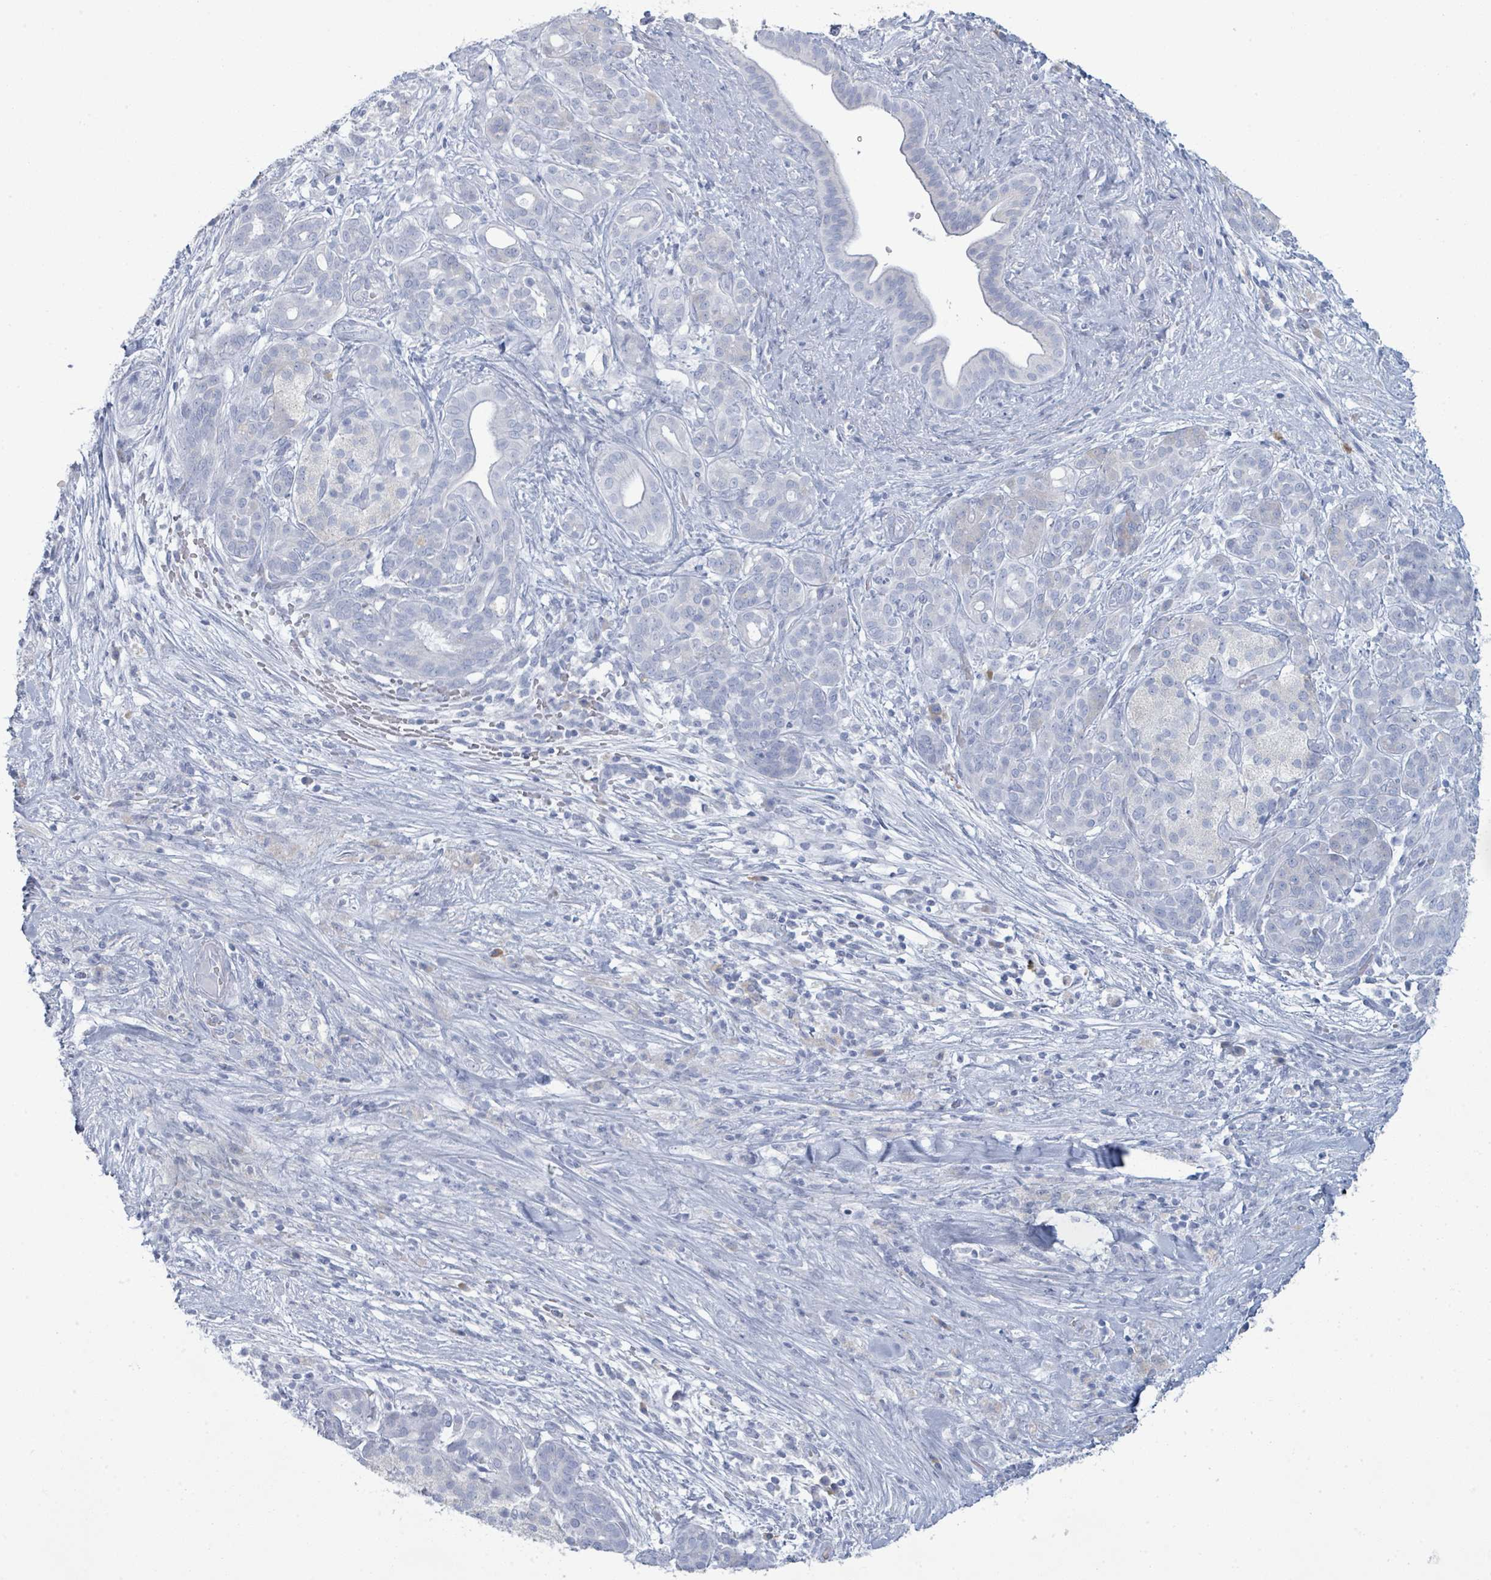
{"staining": {"intensity": "negative", "quantity": "none", "location": "none"}, "tissue": "pancreatic cancer", "cell_type": "Tumor cells", "image_type": "cancer", "snomed": [{"axis": "morphology", "description": "Adenocarcinoma, NOS"}, {"axis": "topography", "description": "Pancreas"}], "caption": "Pancreatic cancer (adenocarcinoma) stained for a protein using immunohistochemistry displays no expression tumor cells.", "gene": "PGA3", "patient": {"sex": "male", "age": 44}}